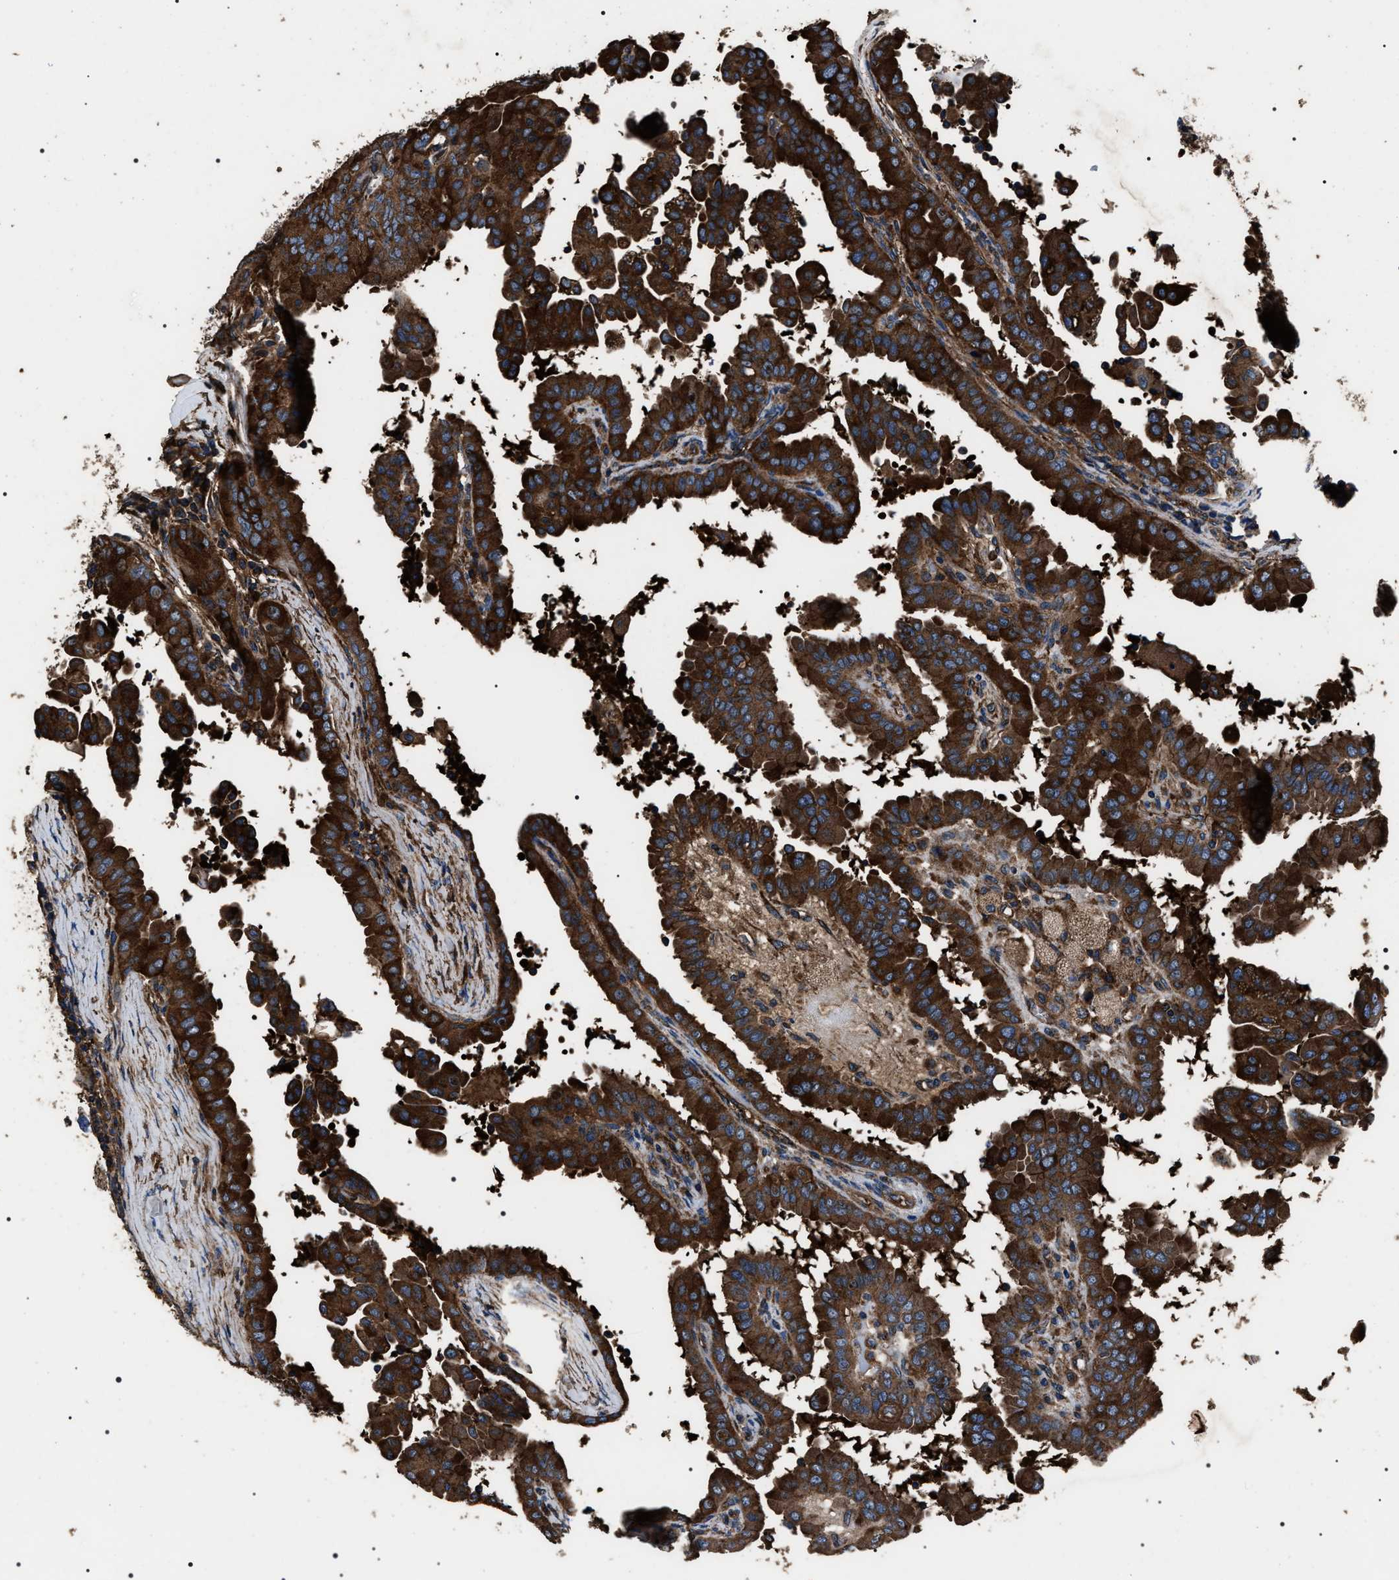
{"staining": {"intensity": "strong", "quantity": ">75%", "location": "cytoplasmic/membranous"}, "tissue": "thyroid cancer", "cell_type": "Tumor cells", "image_type": "cancer", "snomed": [{"axis": "morphology", "description": "Papillary adenocarcinoma, NOS"}, {"axis": "topography", "description": "Thyroid gland"}], "caption": "DAB (3,3'-diaminobenzidine) immunohistochemical staining of thyroid papillary adenocarcinoma shows strong cytoplasmic/membranous protein staining in about >75% of tumor cells.", "gene": "HSCB", "patient": {"sex": "male", "age": 33}}